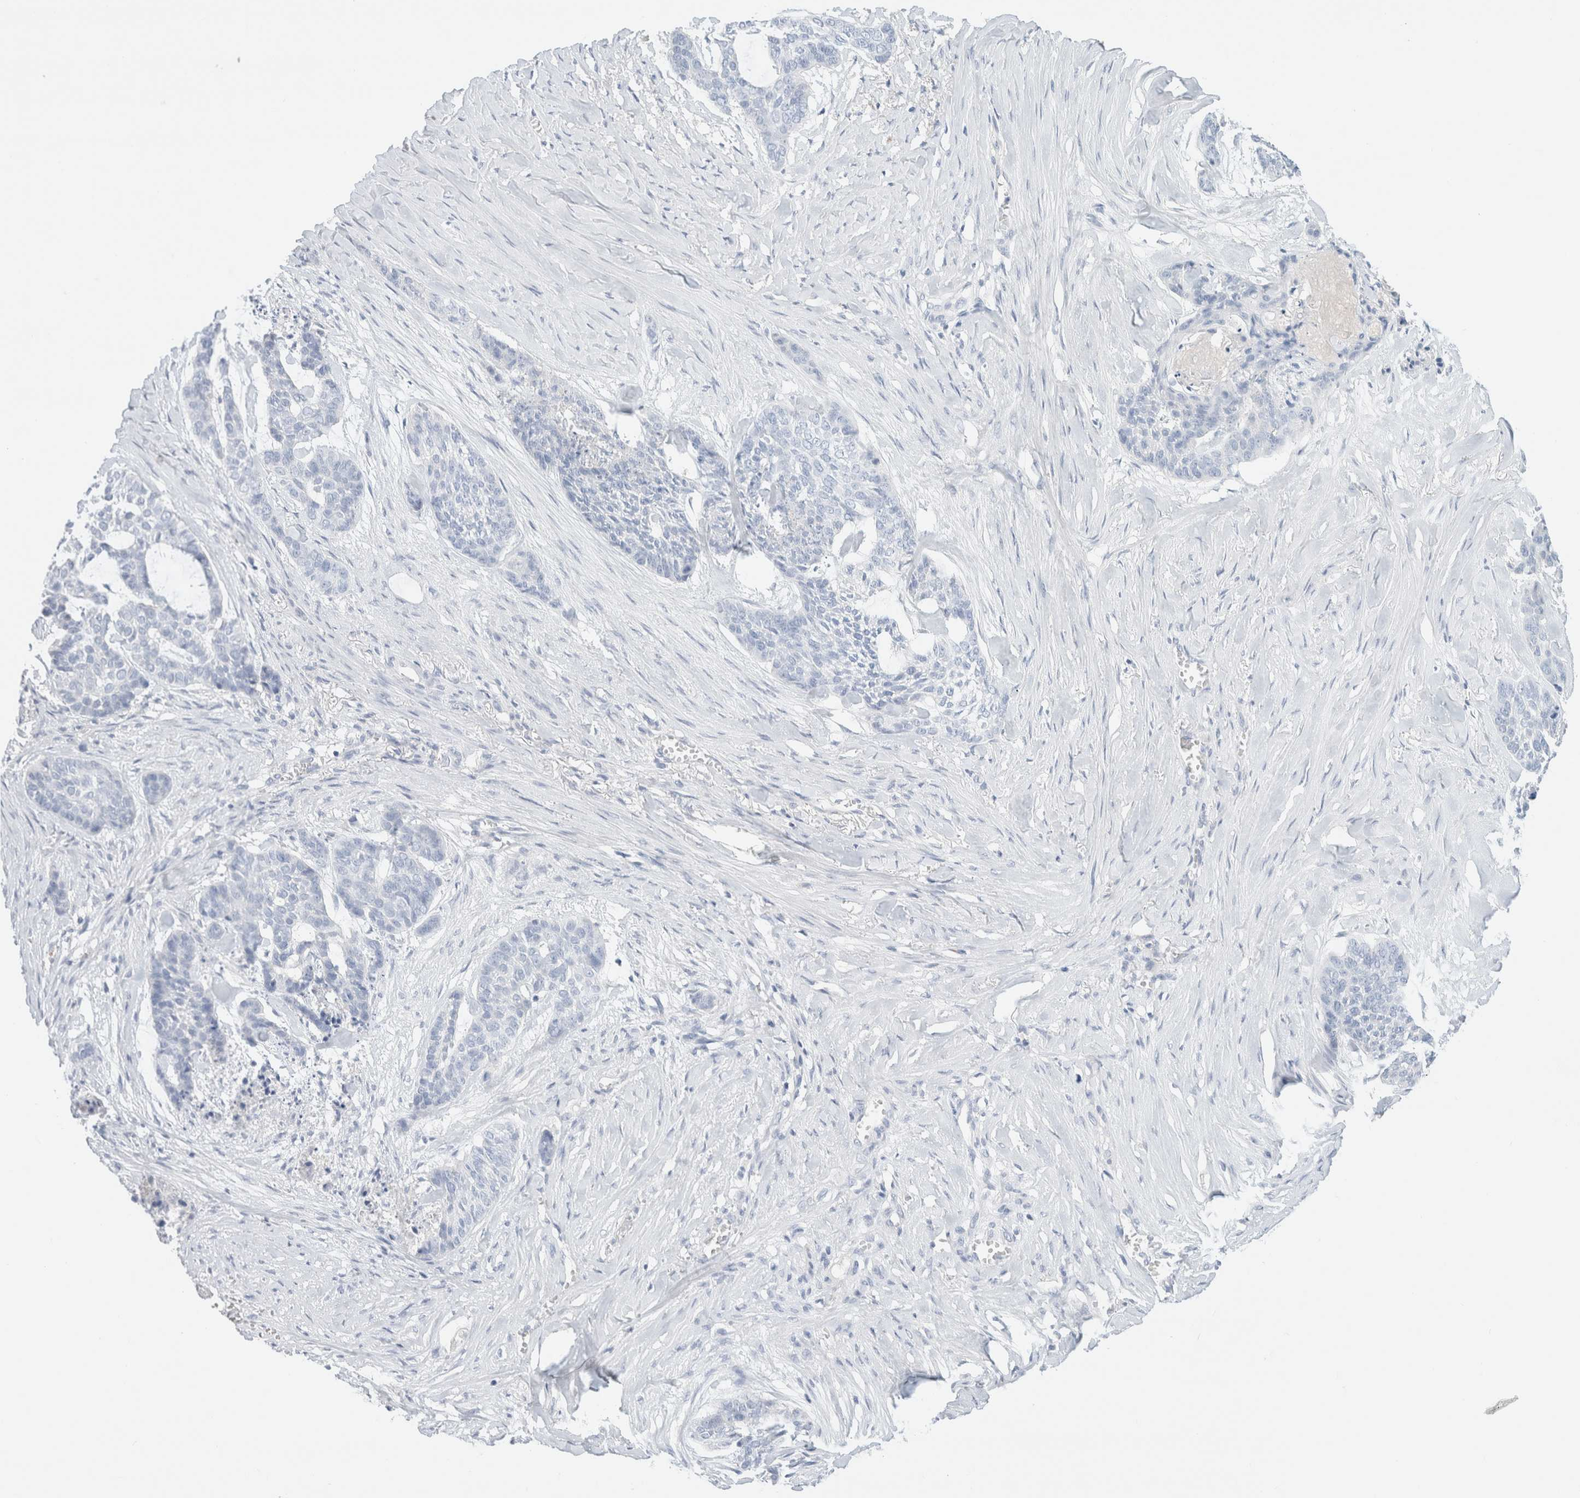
{"staining": {"intensity": "negative", "quantity": "none", "location": "none"}, "tissue": "skin cancer", "cell_type": "Tumor cells", "image_type": "cancer", "snomed": [{"axis": "morphology", "description": "Basal cell carcinoma"}, {"axis": "topography", "description": "Skin"}], "caption": "DAB (3,3'-diaminobenzidine) immunohistochemical staining of skin cancer (basal cell carcinoma) displays no significant staining in tumor cells.", "gene": "CPQ", "patient": {"sex": "female", "age": 64}}